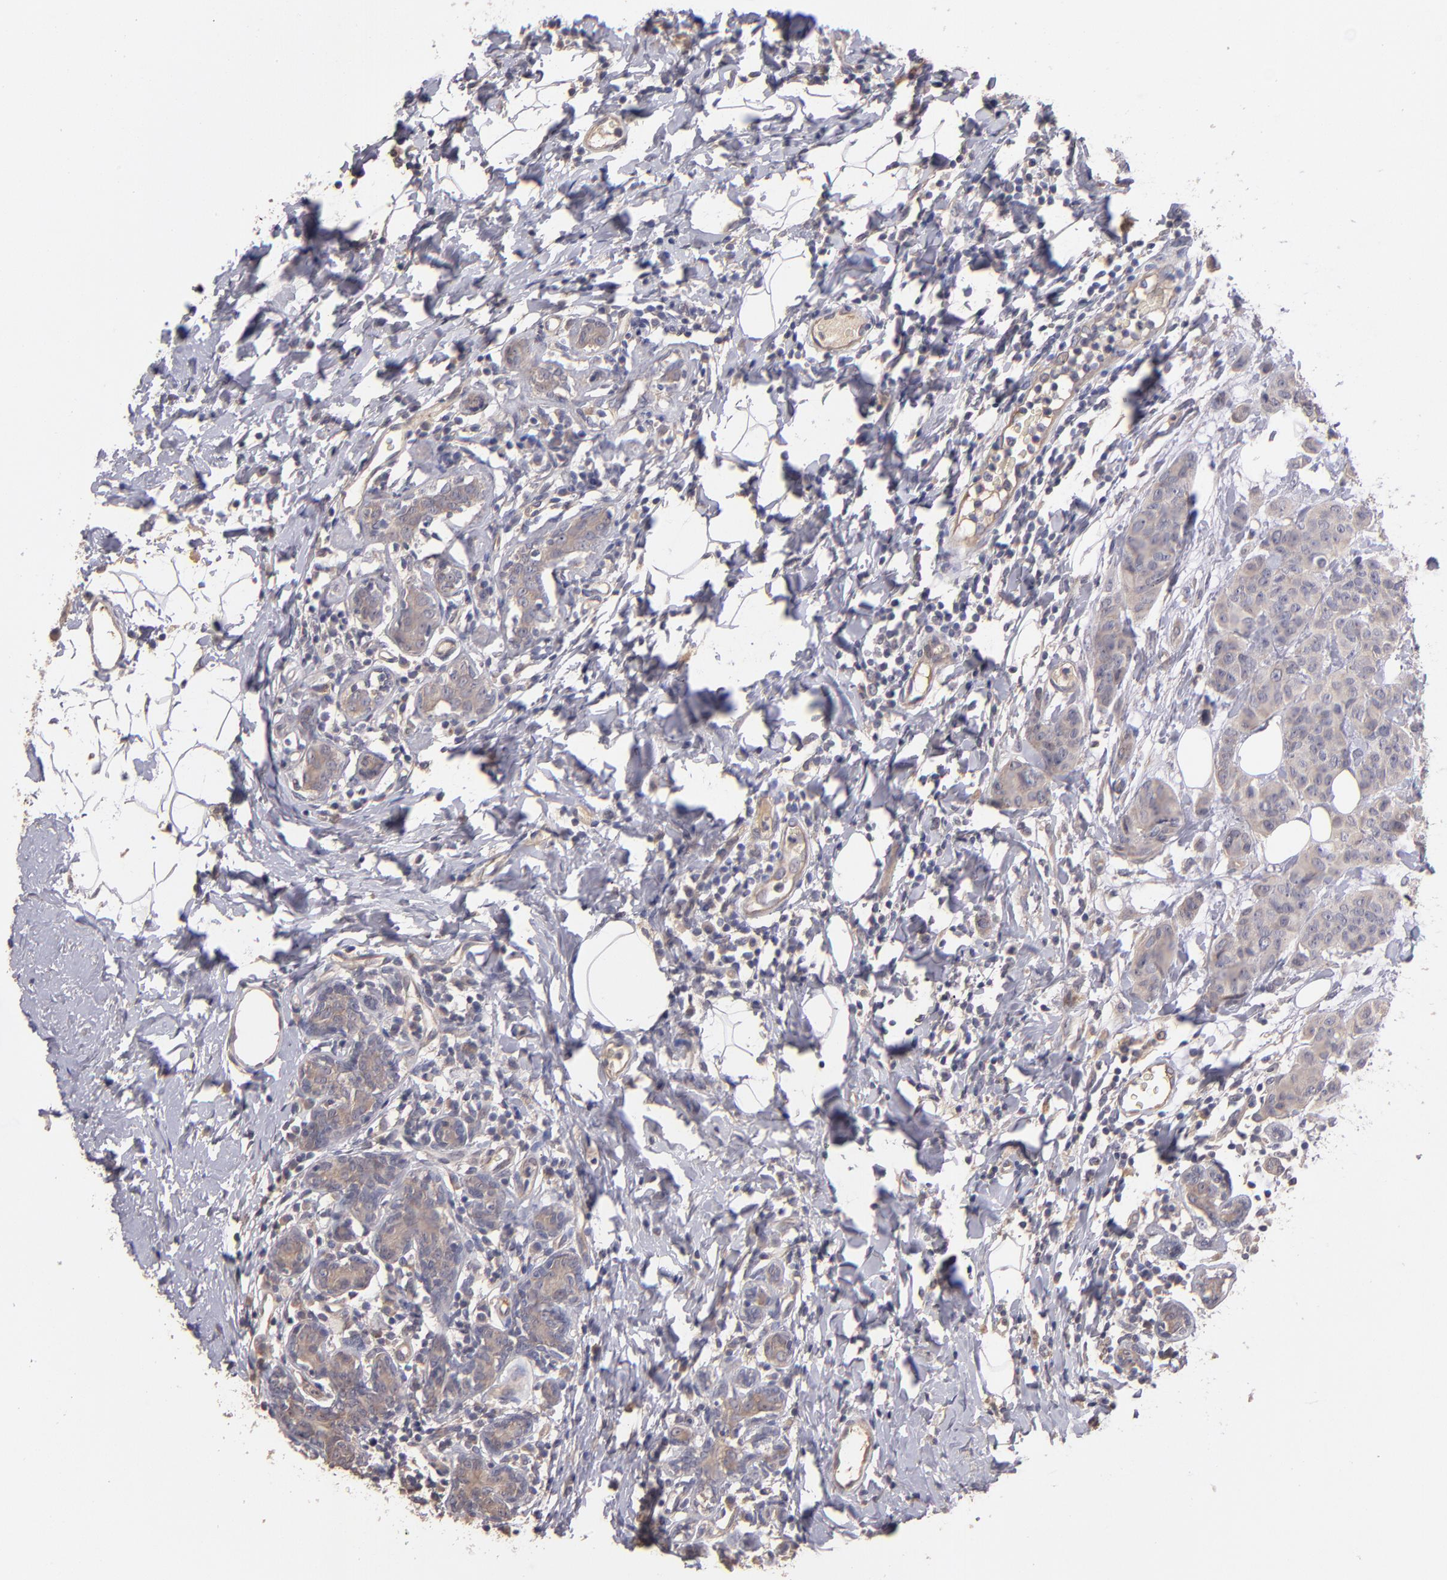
{"staining": {"intensity": "weak", "quantity": "25%-75%", "location": "cytoplasmic/membranous"}, "tissue": "breast cancer", "cell_type": "Tumor cells", "image_type": "cancer", "snomed": [{"axis": "morphology", "description": "Duct carcinoma"}, {"axis": "topography", "description": "Breast"}], "caption": "A micrograph showing weak cytoplasmic/membranous staining in approximately 25%-75% of tumor cells in breast cancer (infiltrating ductal carcinoma), as visualized by brown immunohistochemical staining.", "gene": "GNAZ", "patient": {"sex": "female", "age": 40}}